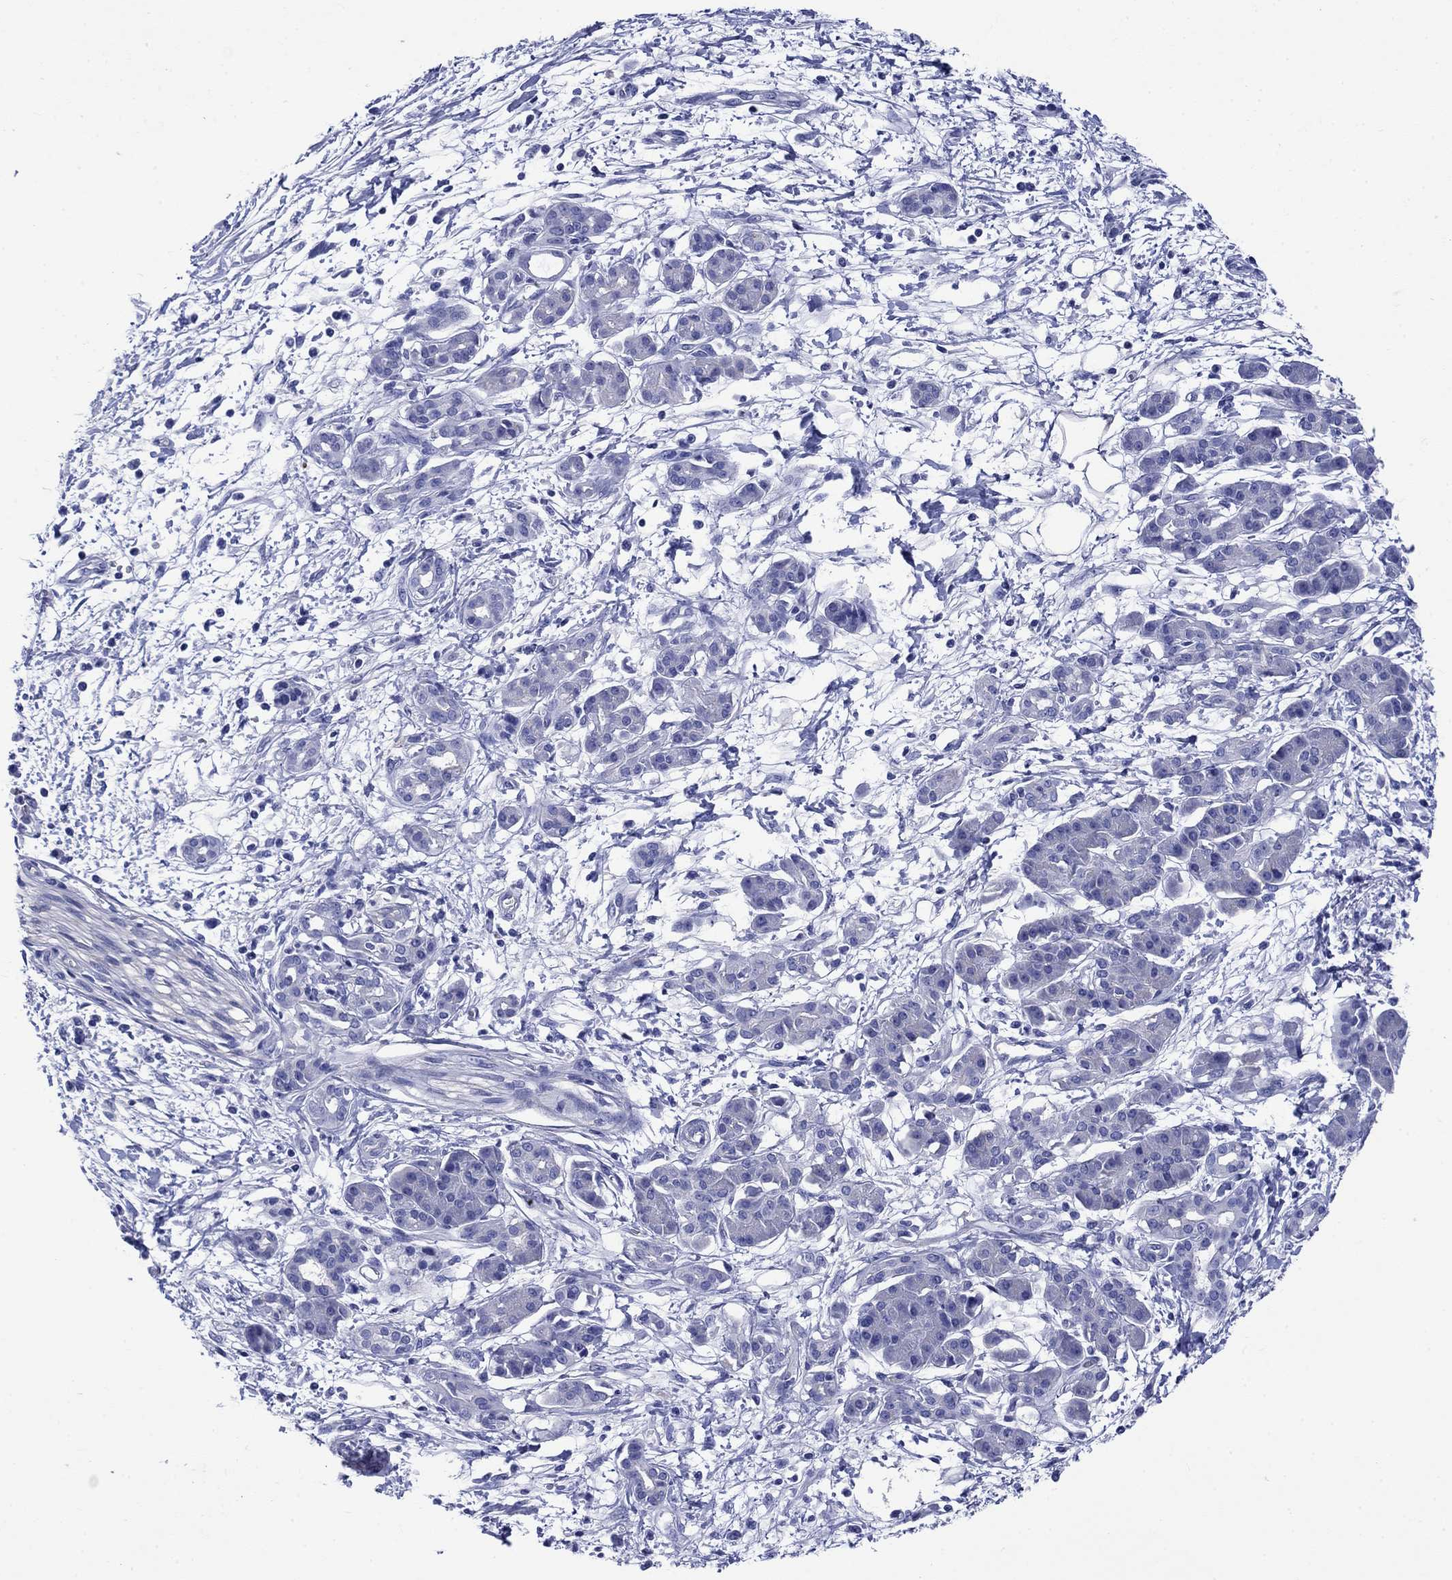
{"staining": {"intensity": "negative", "quantity": "none", "location": "none"}, "tissue": "pancreatic cancer", "cell_type": "Tumor cells", "image_type": "cancer", "snomed": [{"axis": "morphology", "description": "Adenocarcinoma, NOS"}, {"axis": "topography", "description": "Pancreas"}], "caption": "This is a micrograph of IHC staining of pancreatic adenocarcinoma, which shows no staining in tumor cells.", "gene": "SLC1A2", "patient": {"sex": "male", "age": 72}}